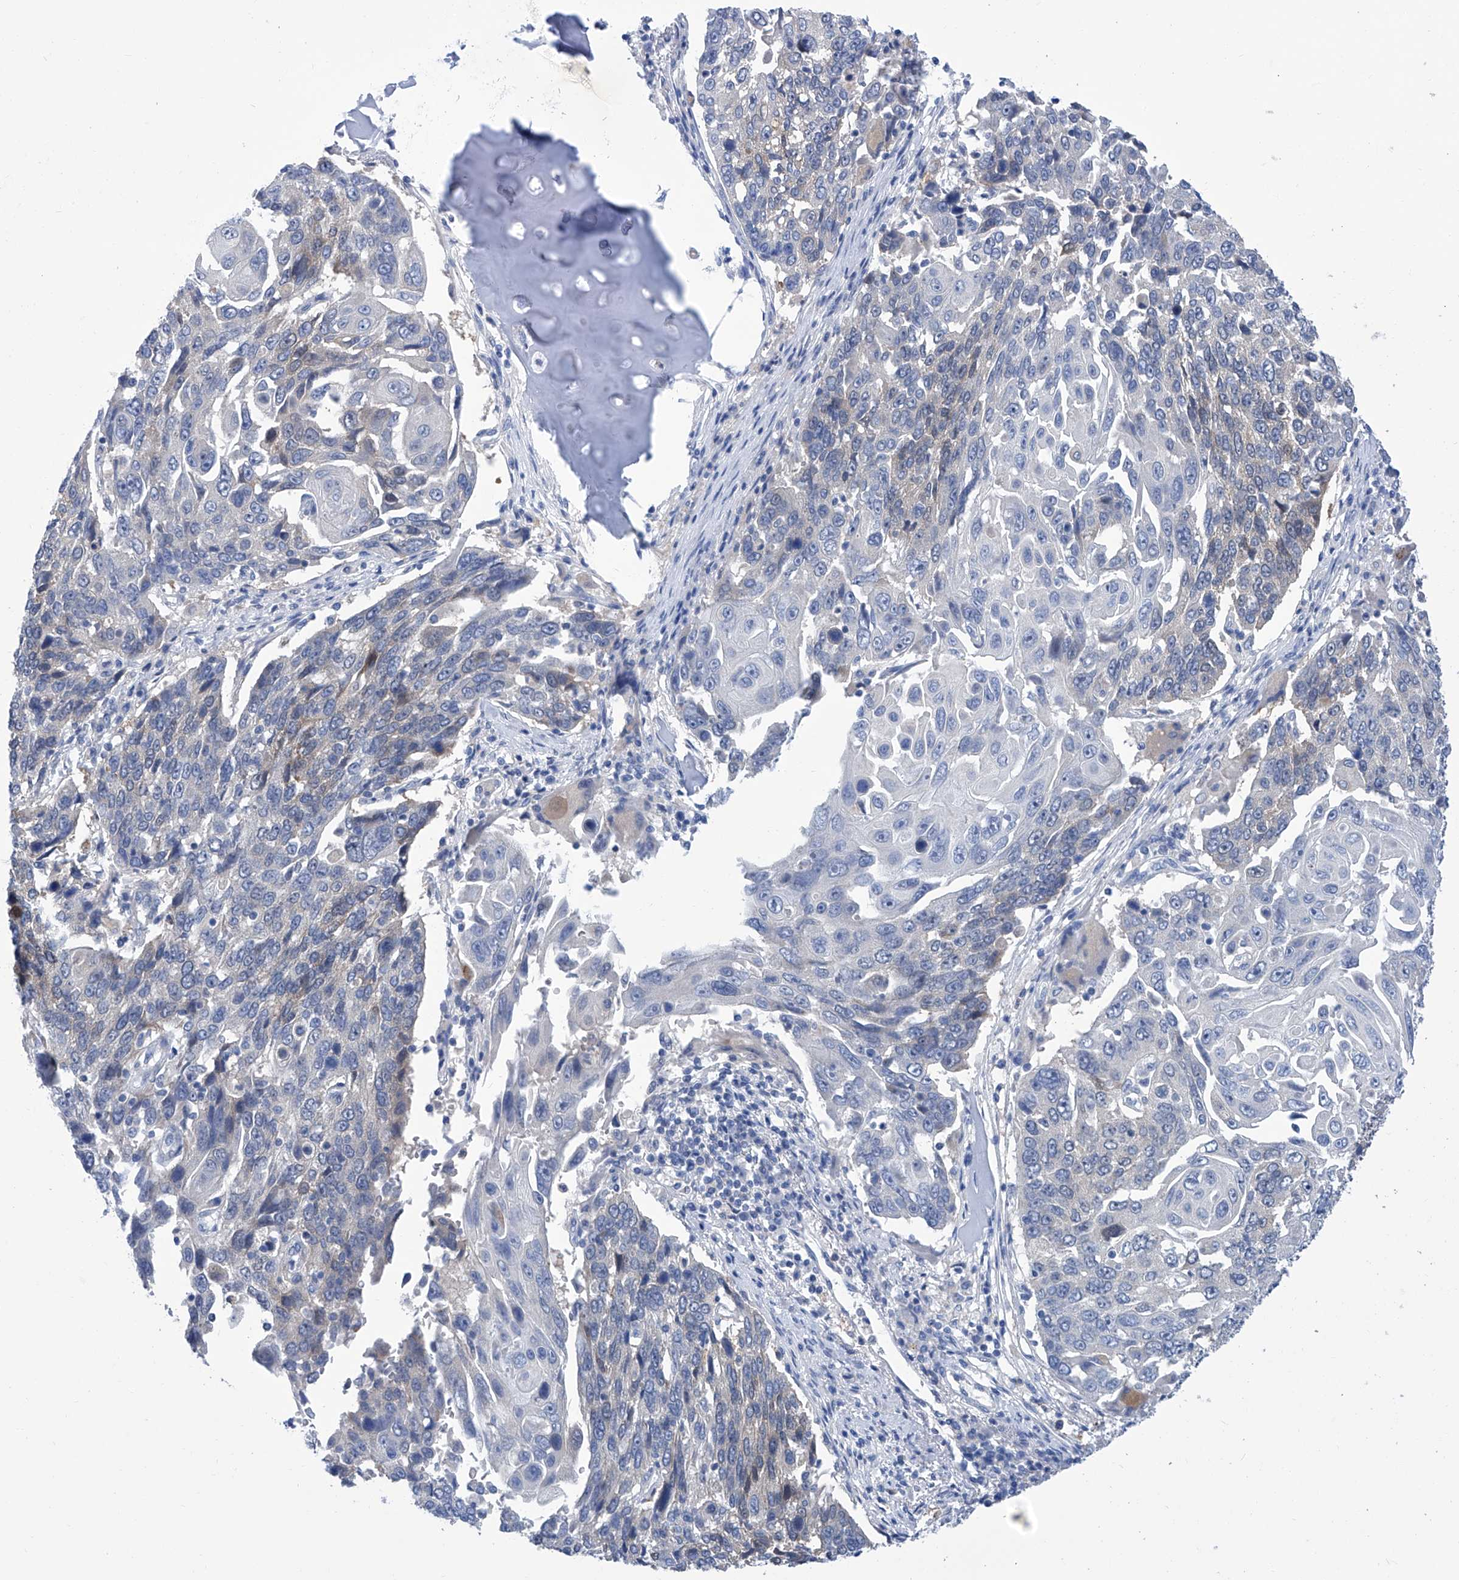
{"staining": {"intensity": "weak", "quantity": "<25%", "location": "cytoplasmic/membranous"}, "tissue": "lung cancer", "cell_type": "Tumor cells", "image_type": "cancer", "snomed": [{"axis": "morphology", "description": "Squamous cell carcinoma, NOS"}, {"axis": "topography", "description": "Lung"}], "caption": "Human lung cancer stained for a protein using IHC displays no staining in tumor cells.", "gene": "IMPA2", "patient": {"sex": "male", "age": 66}}